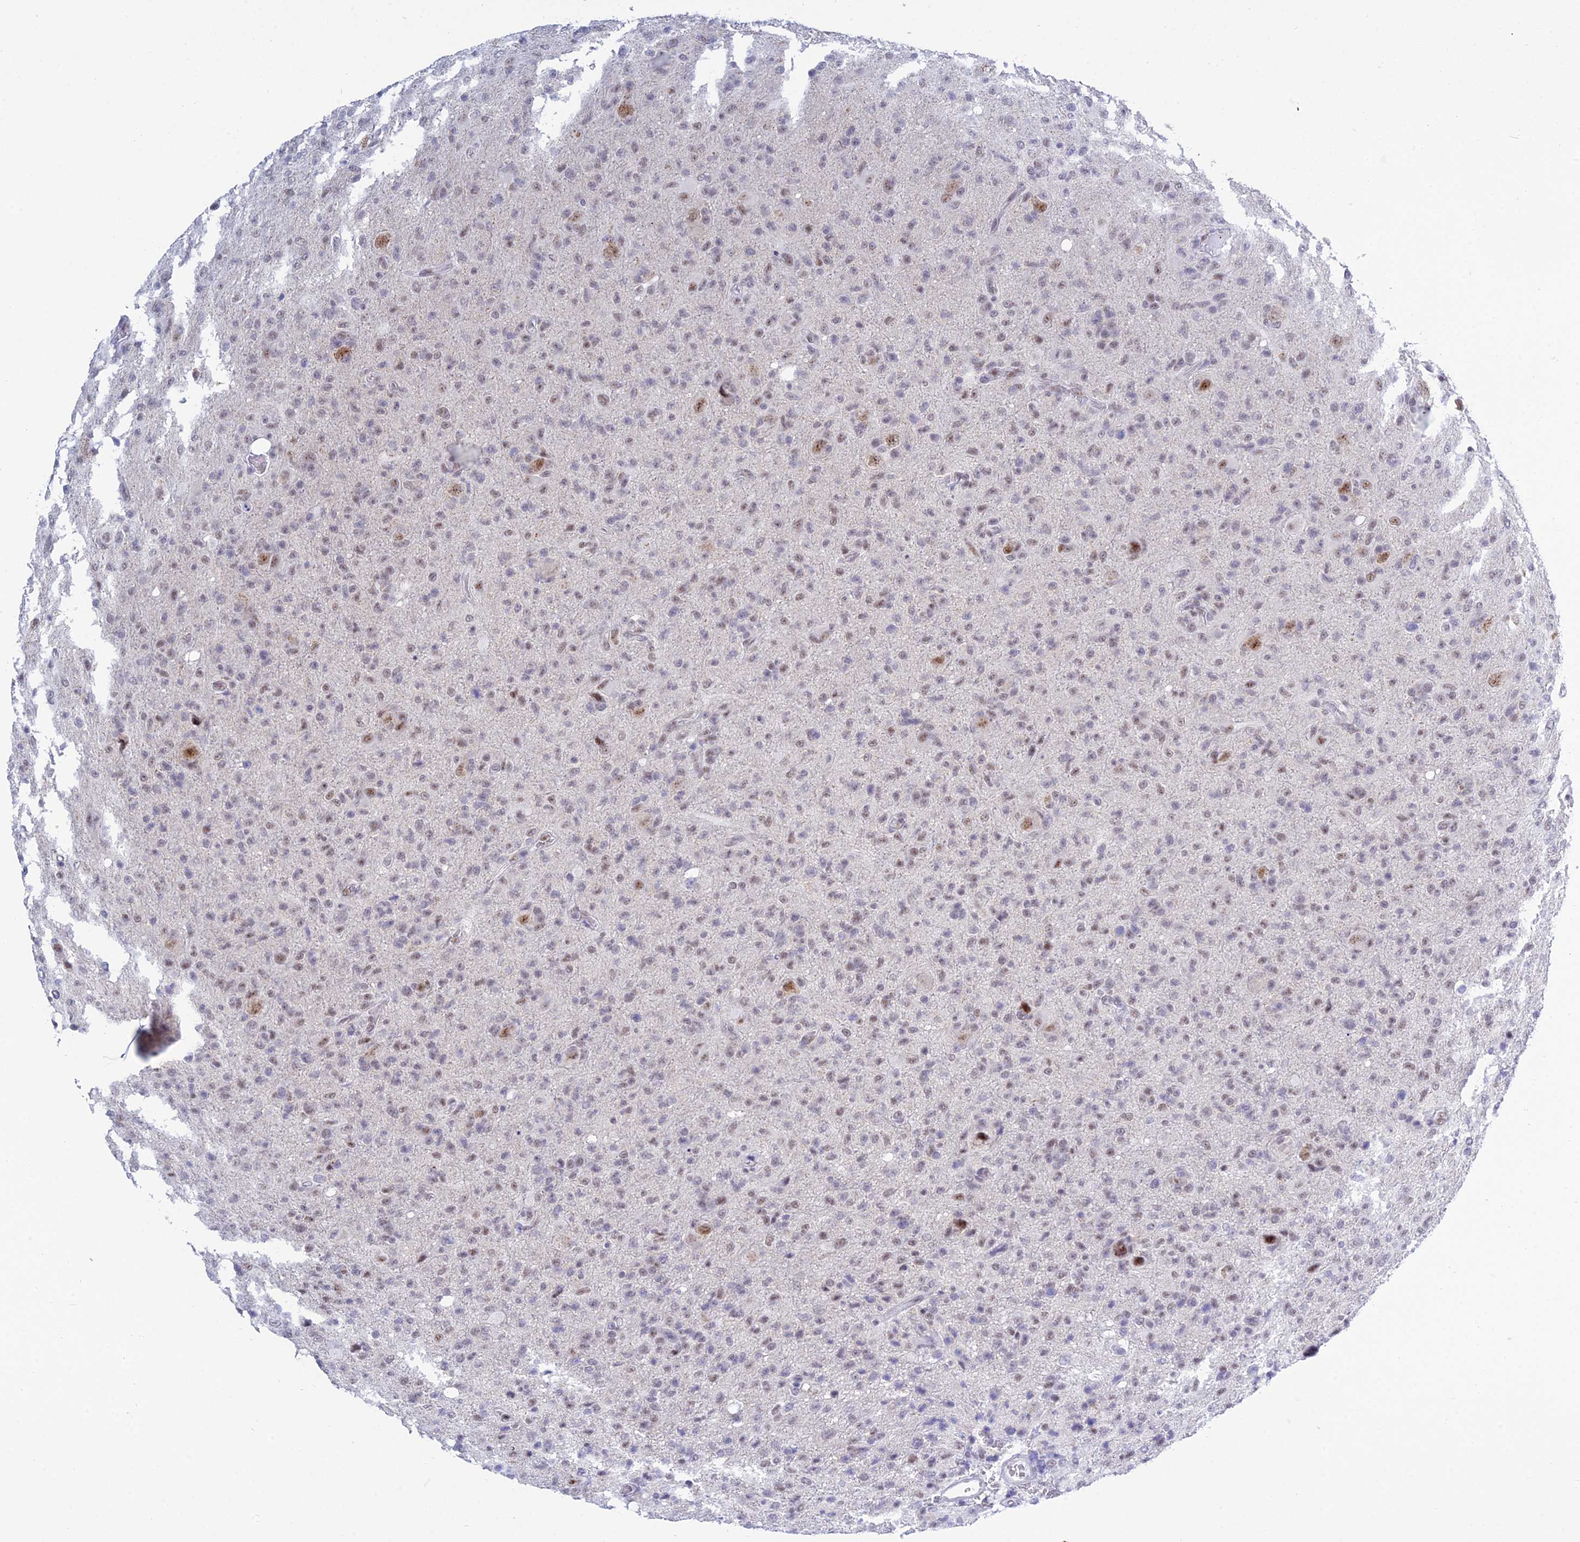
{"staining": {"intensity": "moderate", "quantity": "25%-75%", "location": "nuclear"}, "tissue": "glioma", "cell_type": "Tumor cells", "image_type": "cancer", "snomed": [{"axis": "morphology", "description": "Glioma, malignant, High grade"}, {"axis": "topography", "description": "Brain"}], "caption": "High-power microscopy captured an immunohistochemistry histopathology image of malignant glioma (high-grade), revealing moderate nuclear positivity in approximately 25%-75% of tumor cells.", "gene": "KLF14", "patient": {"sex": "female", "age": 57}}